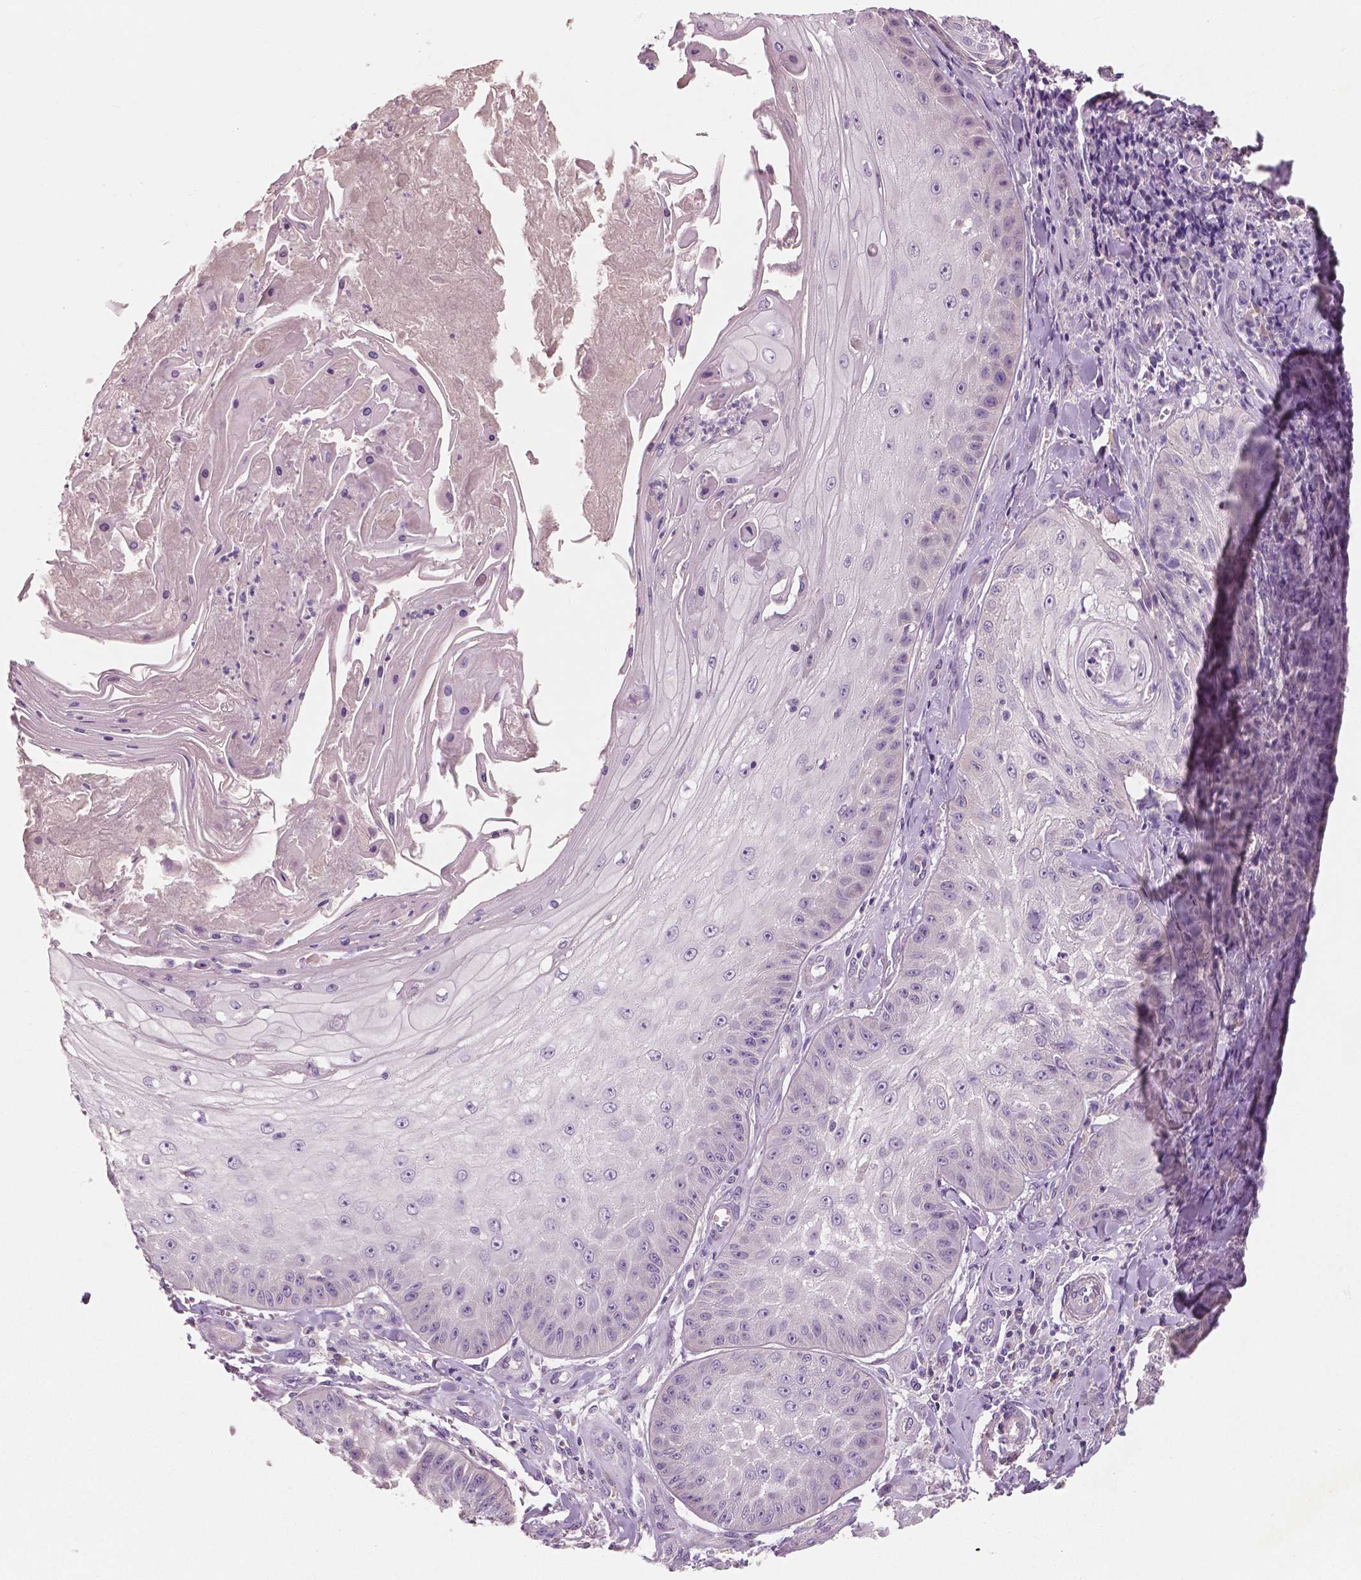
{"staining": {"intensity": "negative", "quantity": "none", "location": "none"}, "tissue": "skin cancer", "cell_type": "Tumor cells", "image_type": "cancer", "snomed": [{"axis": "morphology", "description": "Squamous cell carcinoma, NOS"}, {"axis": "topography", "description": "Skin"}], "caption": "IHC micrograph of neoplastic tissue: skin squamous cell carcinoma stained with DAB (3,3'-diaminobenzidine) reveals no significant protein positivity in tumor cells.", "gene": "LSM14B", "patient": {"sex": "male", "age": 70}}